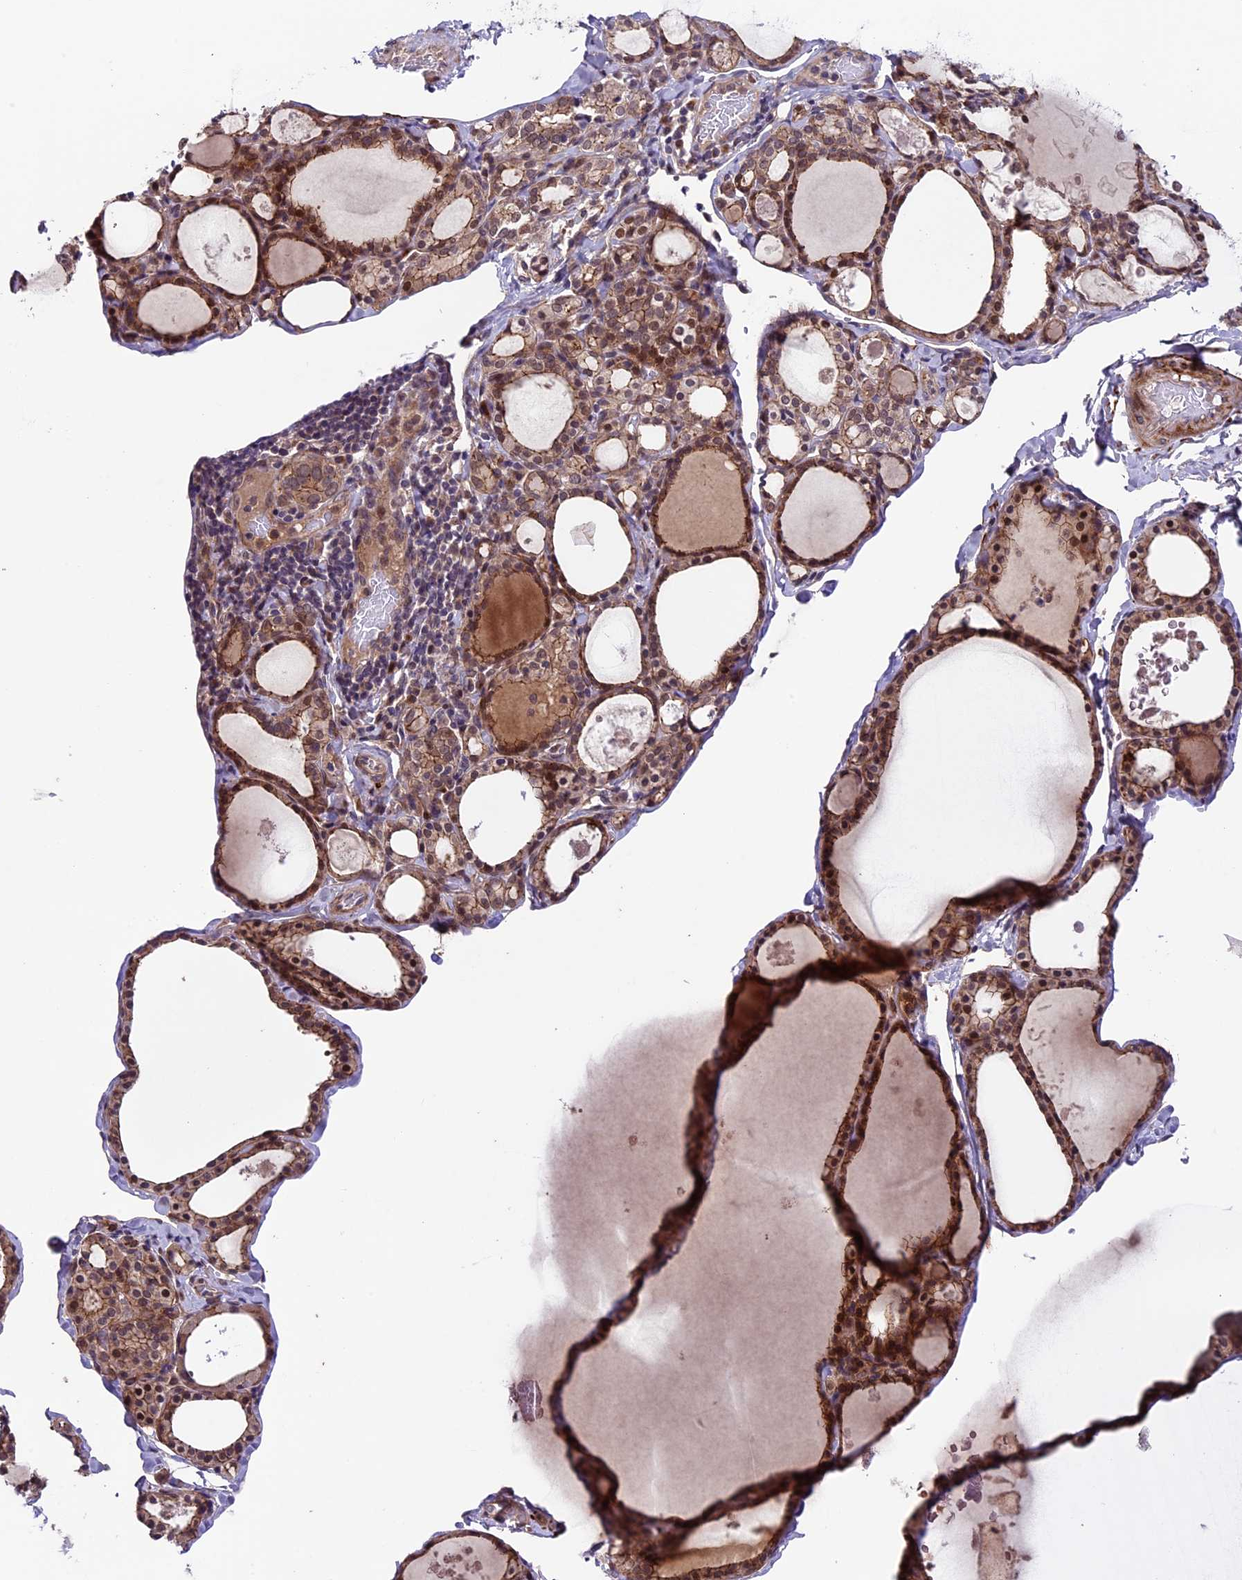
{"staining": {"intensity": "moderate", "quantity": ">75%", "location": "cytoplasmic/membranous,nuclear"}, "tissue": "thyroid gland", "cell_type": "Glandular cells", "image_type": "normal", "snomed": [{"axis": "morphology", "description": "Normal tissue, NOS"}, {"axis": "topography", "description": "Thyroid gland"}], "caption": "IHC (DAB) staining of unremarkable human thyroid gland reveals moderate cytoplasmic/membranous,nuclear protein expression in about >75% of glandular cells.", "gene": "SIPA1L3", "patient": {"sex": "male", "age": 56}}